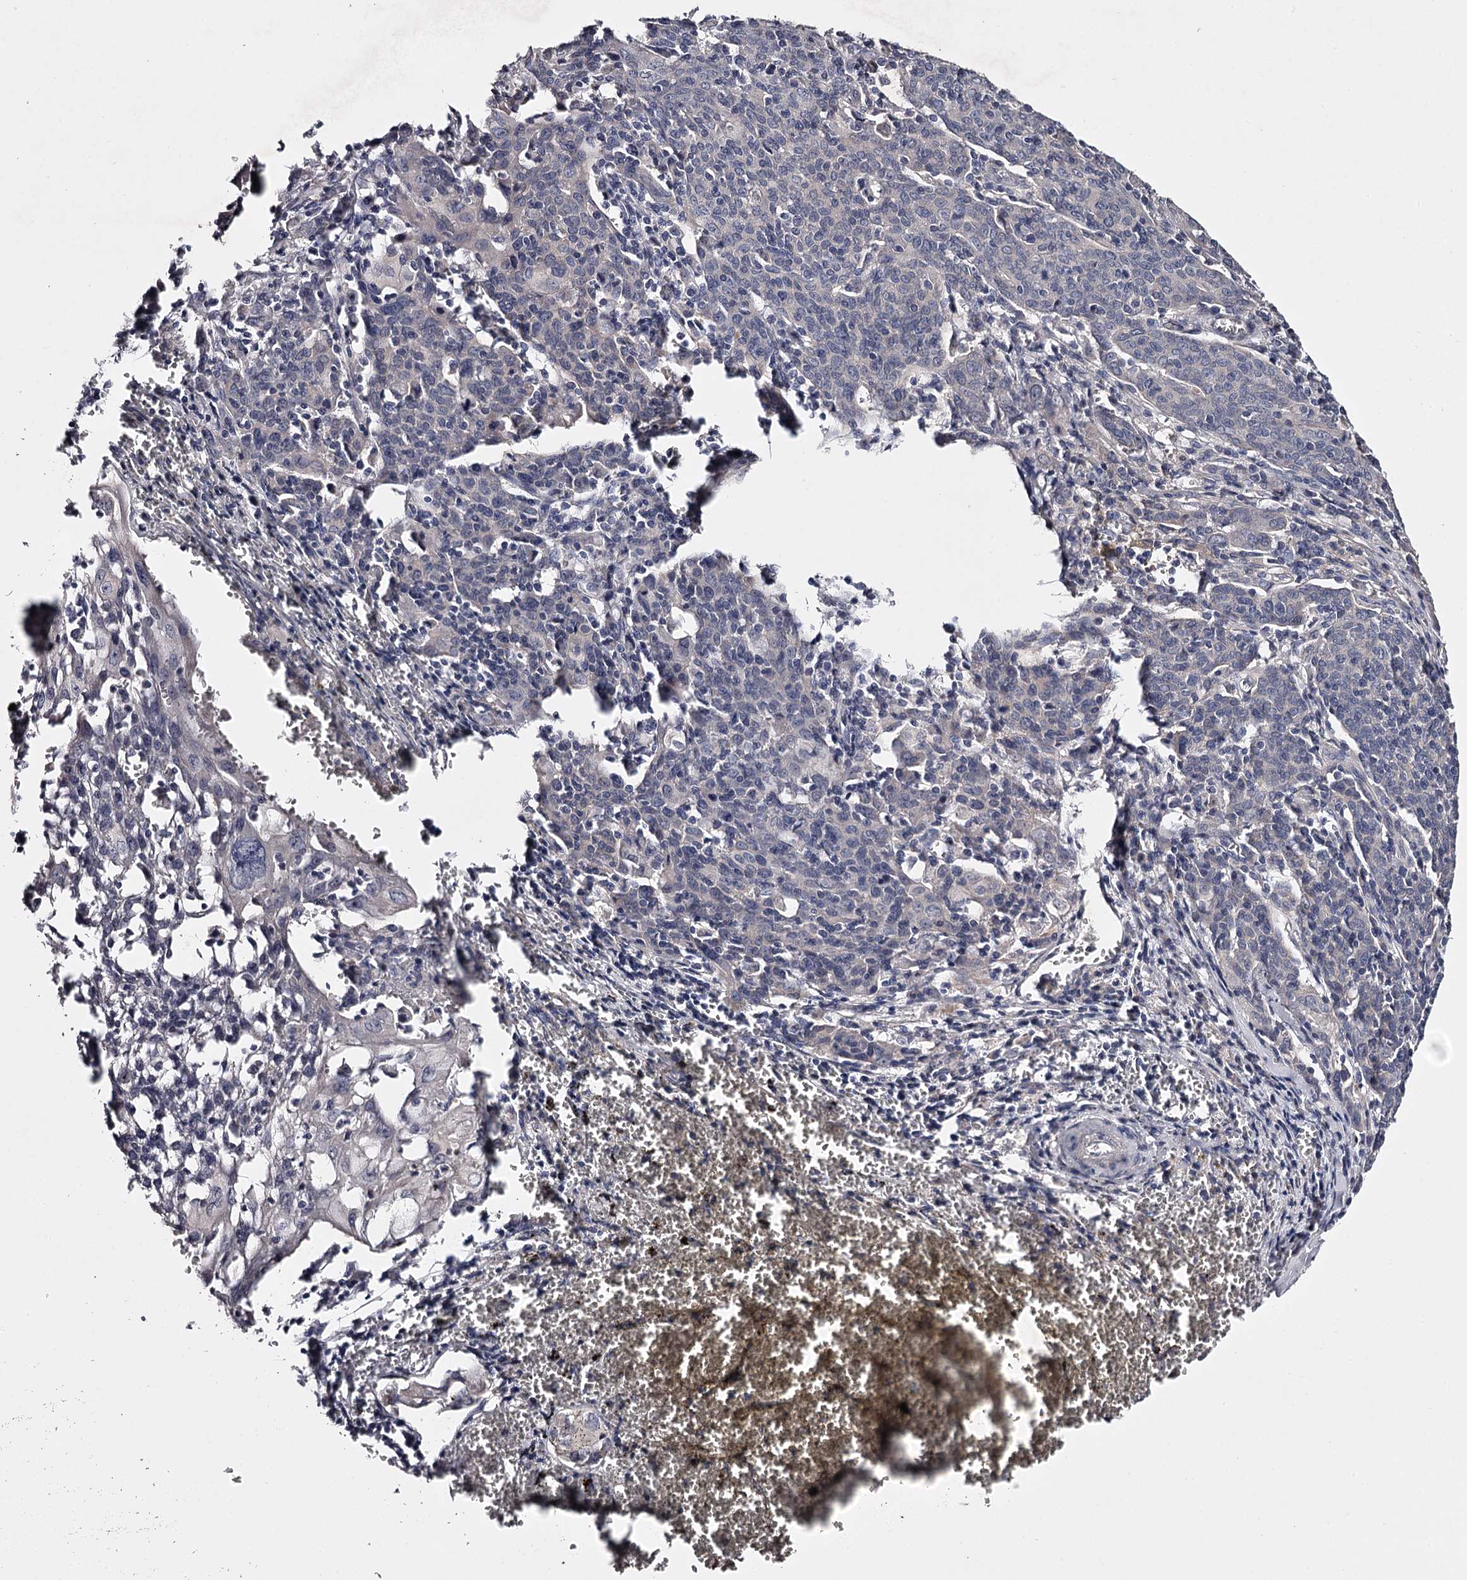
{"staining": {"intensity": "negative", "quantity": "none", "location": "none"}, "tissue": "cervical cancer", "cell_type": "Tumor cells", "image_type": "cancer", "snomed": [{"axis": "morphology", "description": "Squamous cell carcinoma, NOS"}, {"axis": "topography", "description": "Cervix"}], "caption": "An immunohistochemistry micrograph of cervical cancer (squamous cell carcinoma) is shown. There is no staining in tumor cells of cervical cancer (squamous cell carcinoma).", "gene": "FDXACB1", "patient": {"sex": "female", "age": 67}}